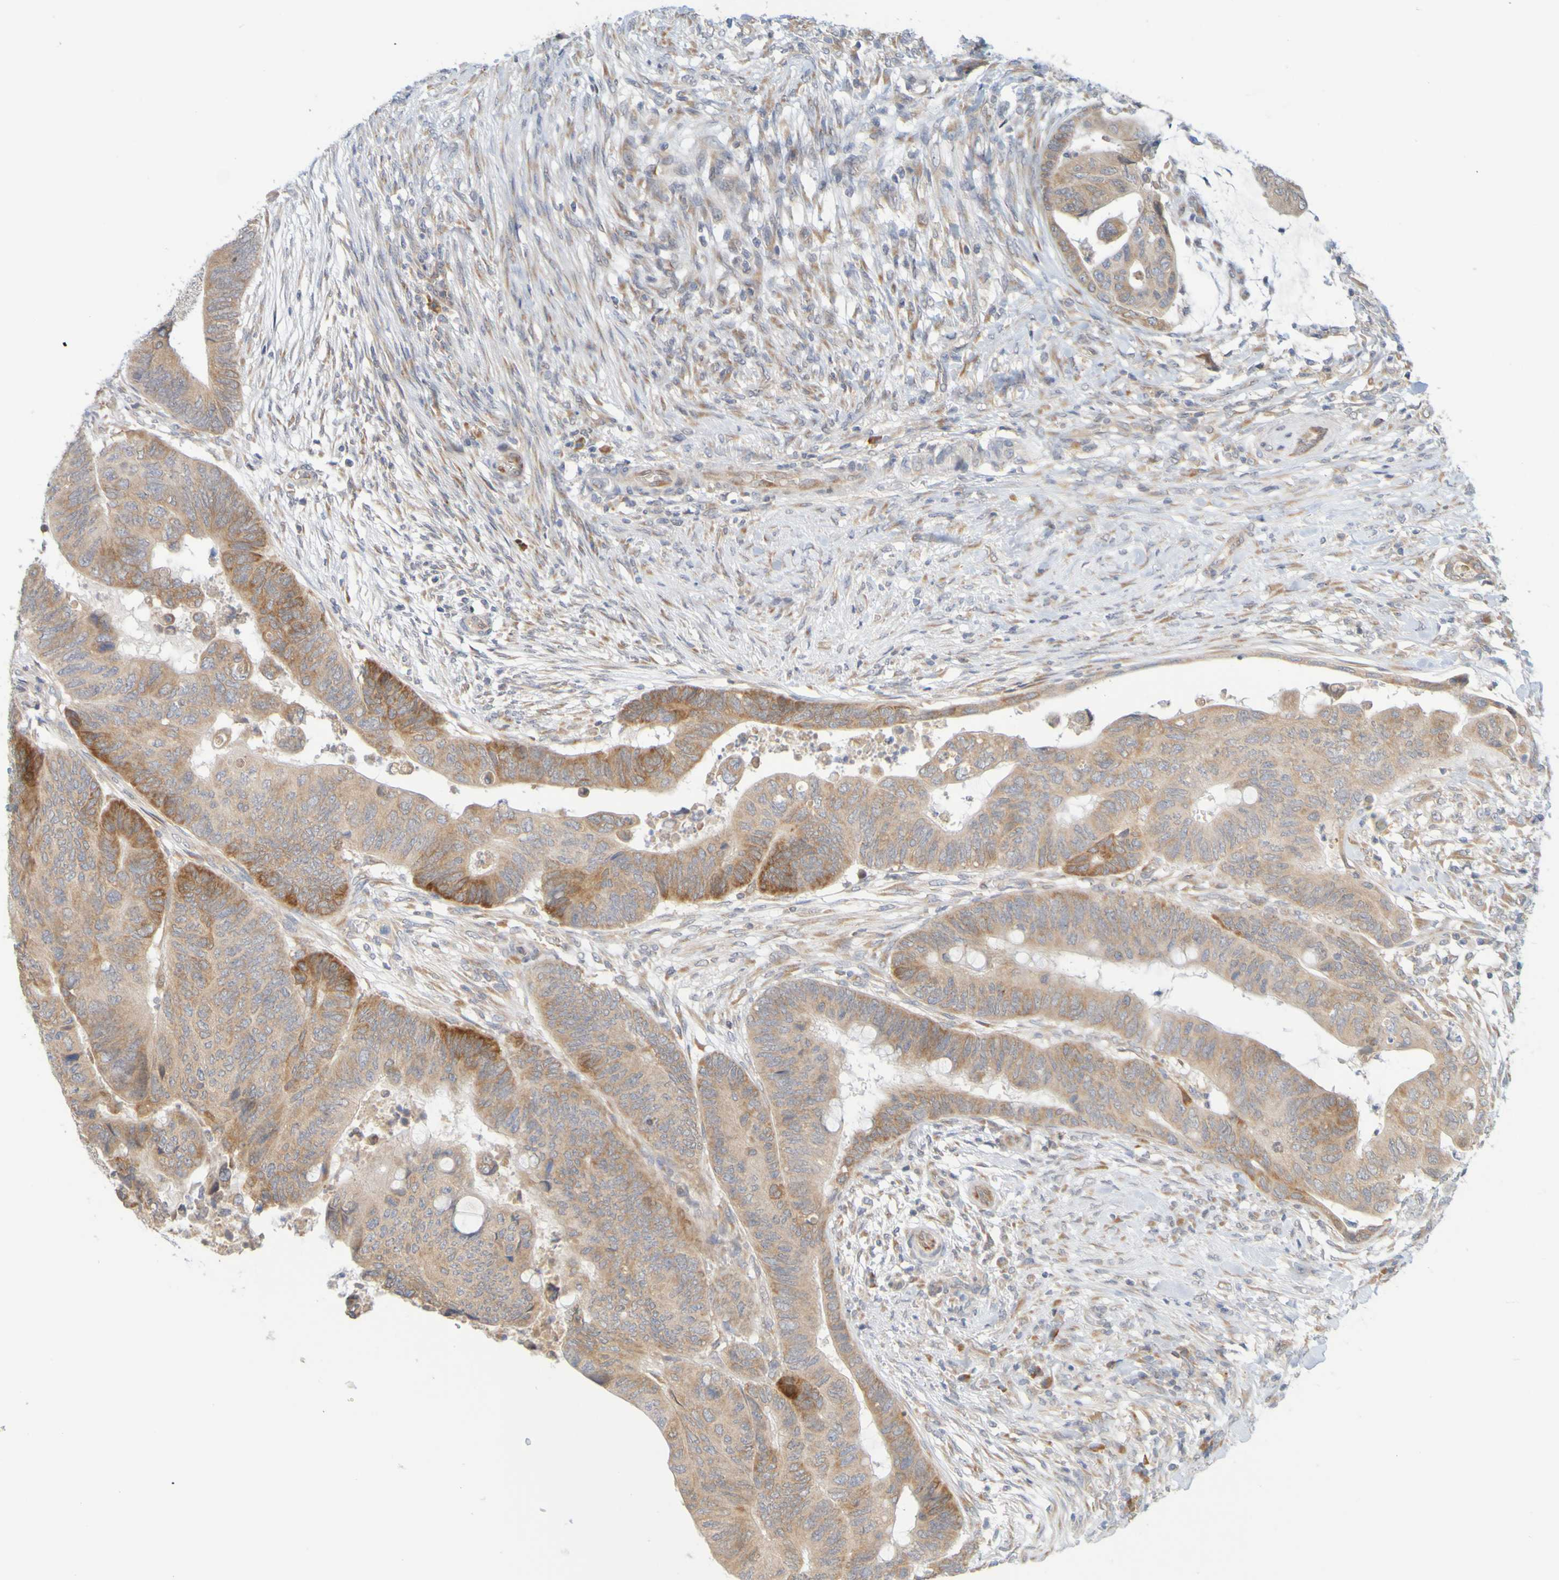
{"staining": {"intensity": "moderate", "quantity": ">75%", "location": "cytoplasmic/membranous"}, "tissue": "colorectal cancer", "cell_type": "Tumor cells", "image_type": "cancer", "snomed": [{"axis": "morphology", "description": "Normal tissue, NOS"}, {"axis": "morphology", "description": "Adenocarcinoma, NOS"}, {"axis": "topography", "description": "Rectum"}, {"axis": "topography", "description": "Peripheral nerve tissue"}], "caption": "Moderate cytoplasmic/membranous protein staining is present in approximately >75% of tumor cells in colorectal cancer.", "gene": "MOGS", "patient": {"sex": "male", "age": 92}}